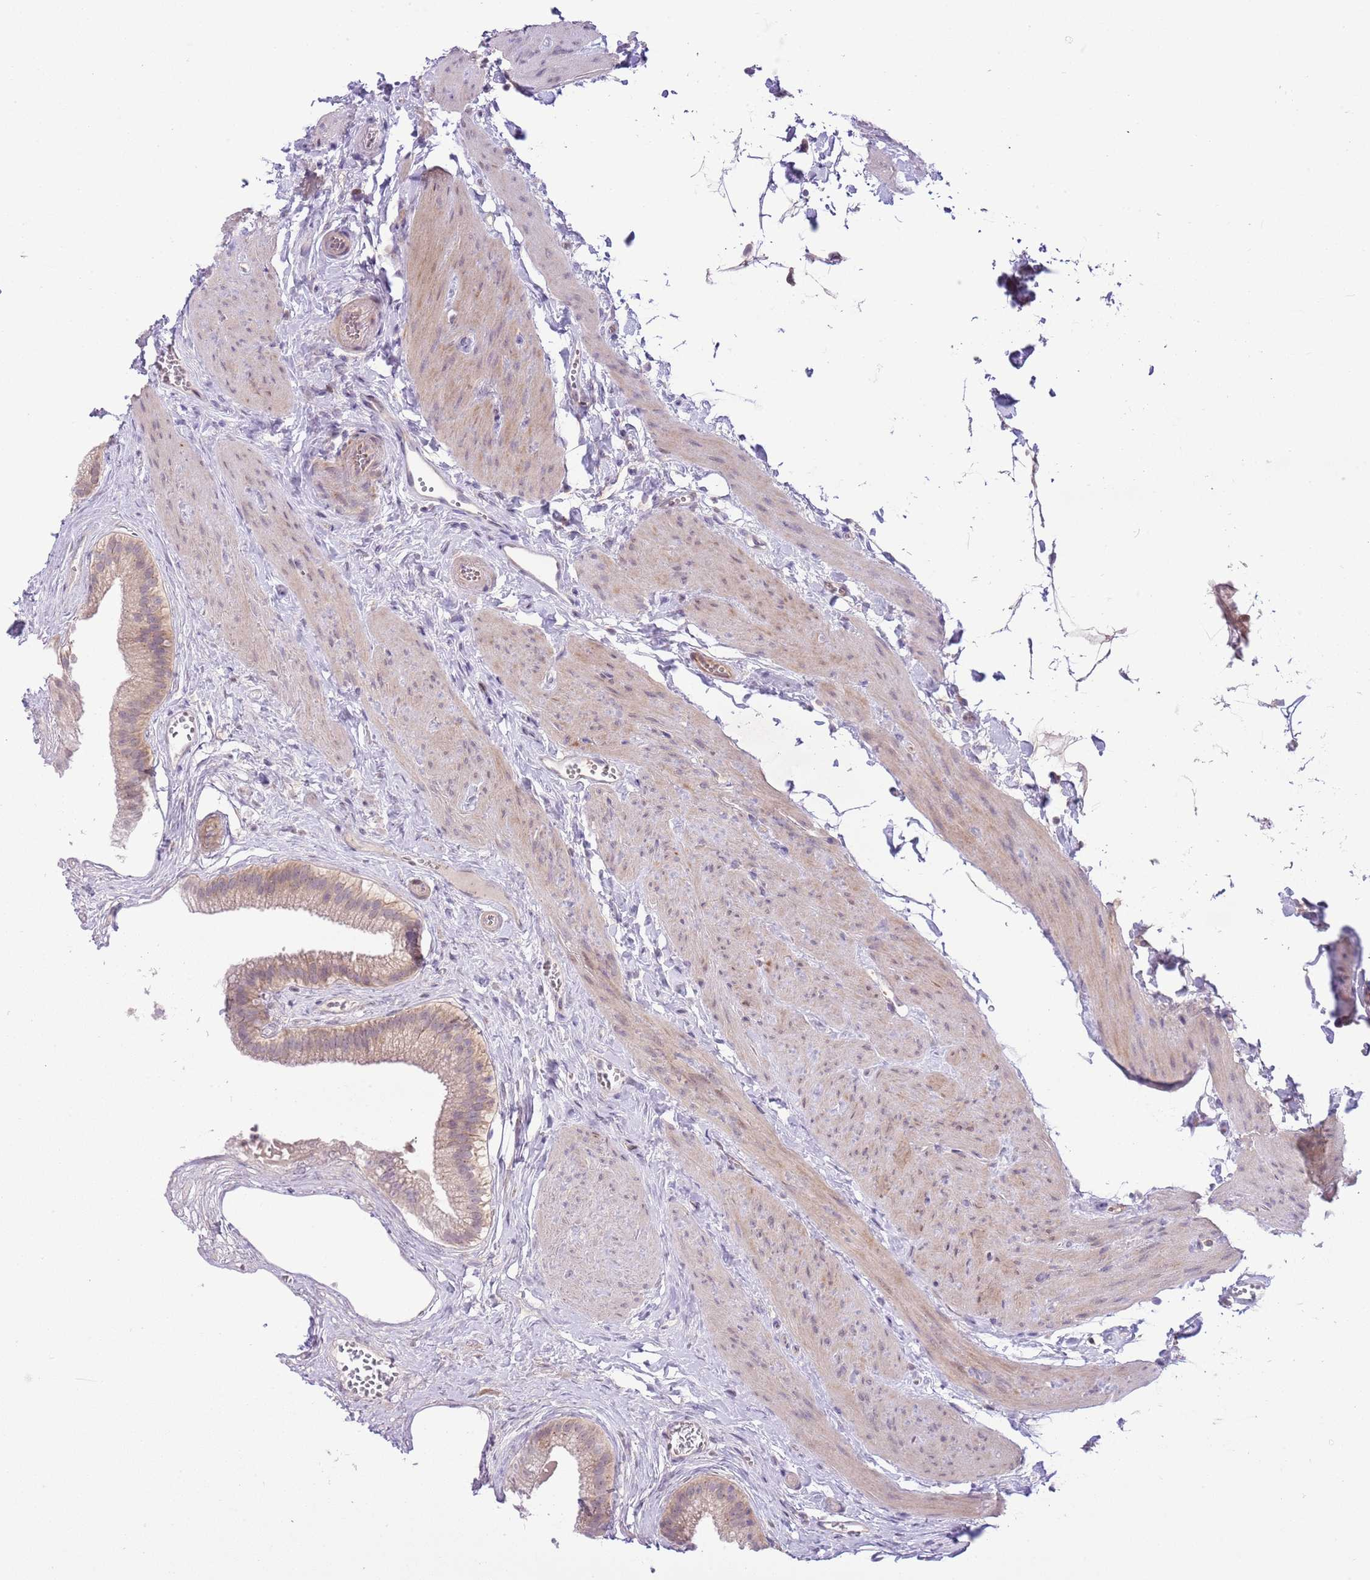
{"staining": {"intensity": "weak", "quantity": ">75%", "location": "cytoplasmic/membranous"}, "tissue": "gallbladder", "cell_type": "Glandular cells", "image_type": "normal", "snomed": [{"axis": "morphology", "description": "Normal tissue, NOS"}, {"axis": "topography", "description": "Gallbladder"}], "caption": "An immunohistochemistry (IHC) histopathology image of unremarkable tissue is shown. Protein staining in brown labels weak cytoplasmic/membranous positivity in gallbladder within glandular cells. The staining was performed using DAB to visualize the protein expression in brown, while the nuclei were stained in blue with hematoxylin (Magnification: 20x).", "gene": "FBRSL1", "patient": {"sex": "female", "age": 54}}